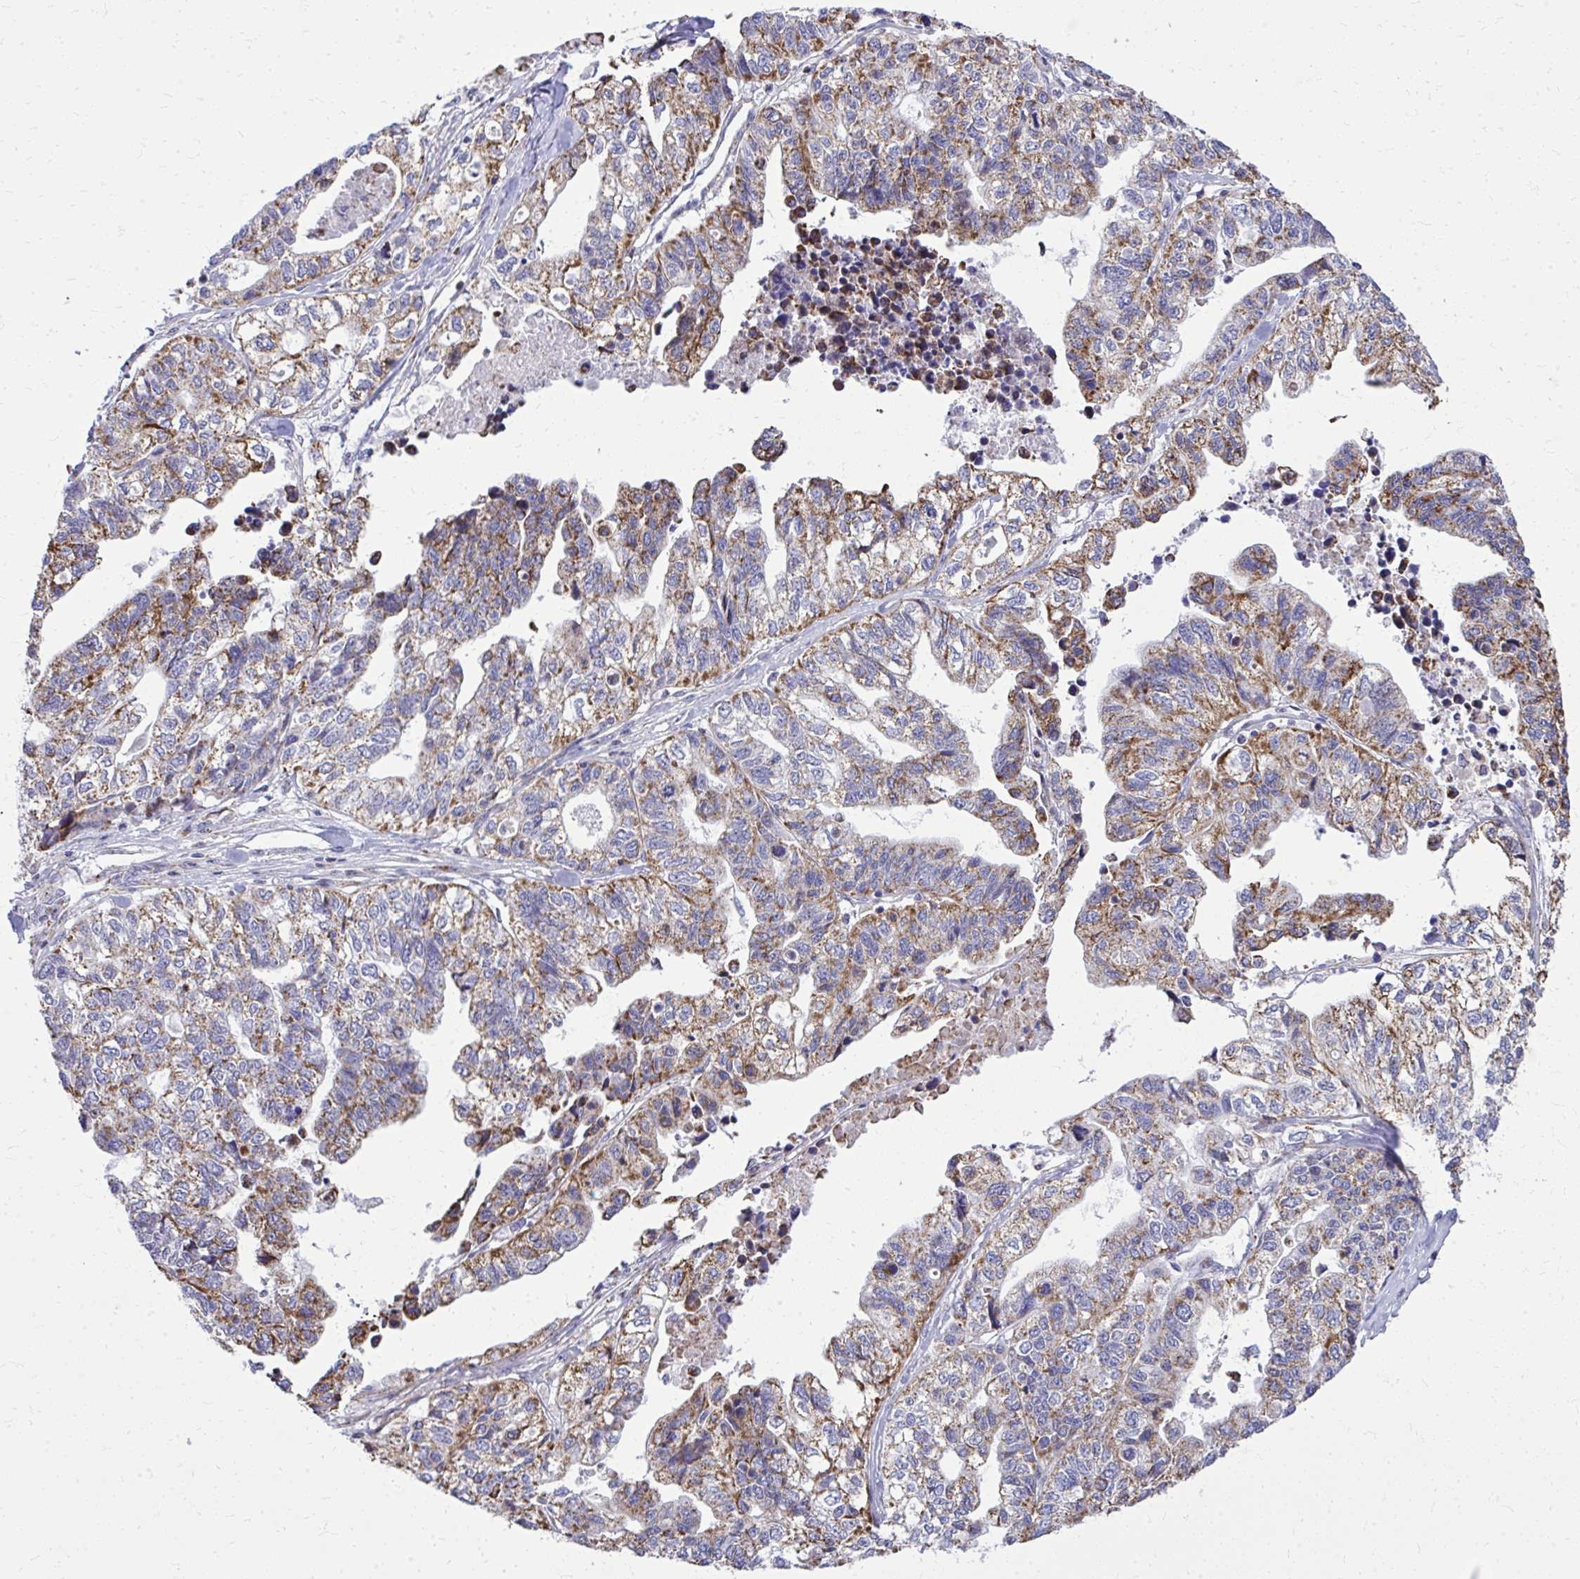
{"staining": {"intensity": "moderate", "quantity": ">75%", "location": "cytoplasmic/membranous"}, "tissue": "stomach cancer", "cell_type": "Tumor cells", "image_type": "cancer", "snomed": [{"axis": "morphology", "description": "Adenocarcinoma, NOS"}, {"axis": "topography", "description": "Stomach, upper"}], "caption": "Immunohistochemical staining of adenocarcinoma (stomach) shows medium levels of moderate cytoplasmic/membranous expression in about >75% of tumor cells. Ihc stains the protein of interest in brown and the nuclei are stained blue.", "gene": "ZNF362", "patient": {"sex": "female", "age": 67}}